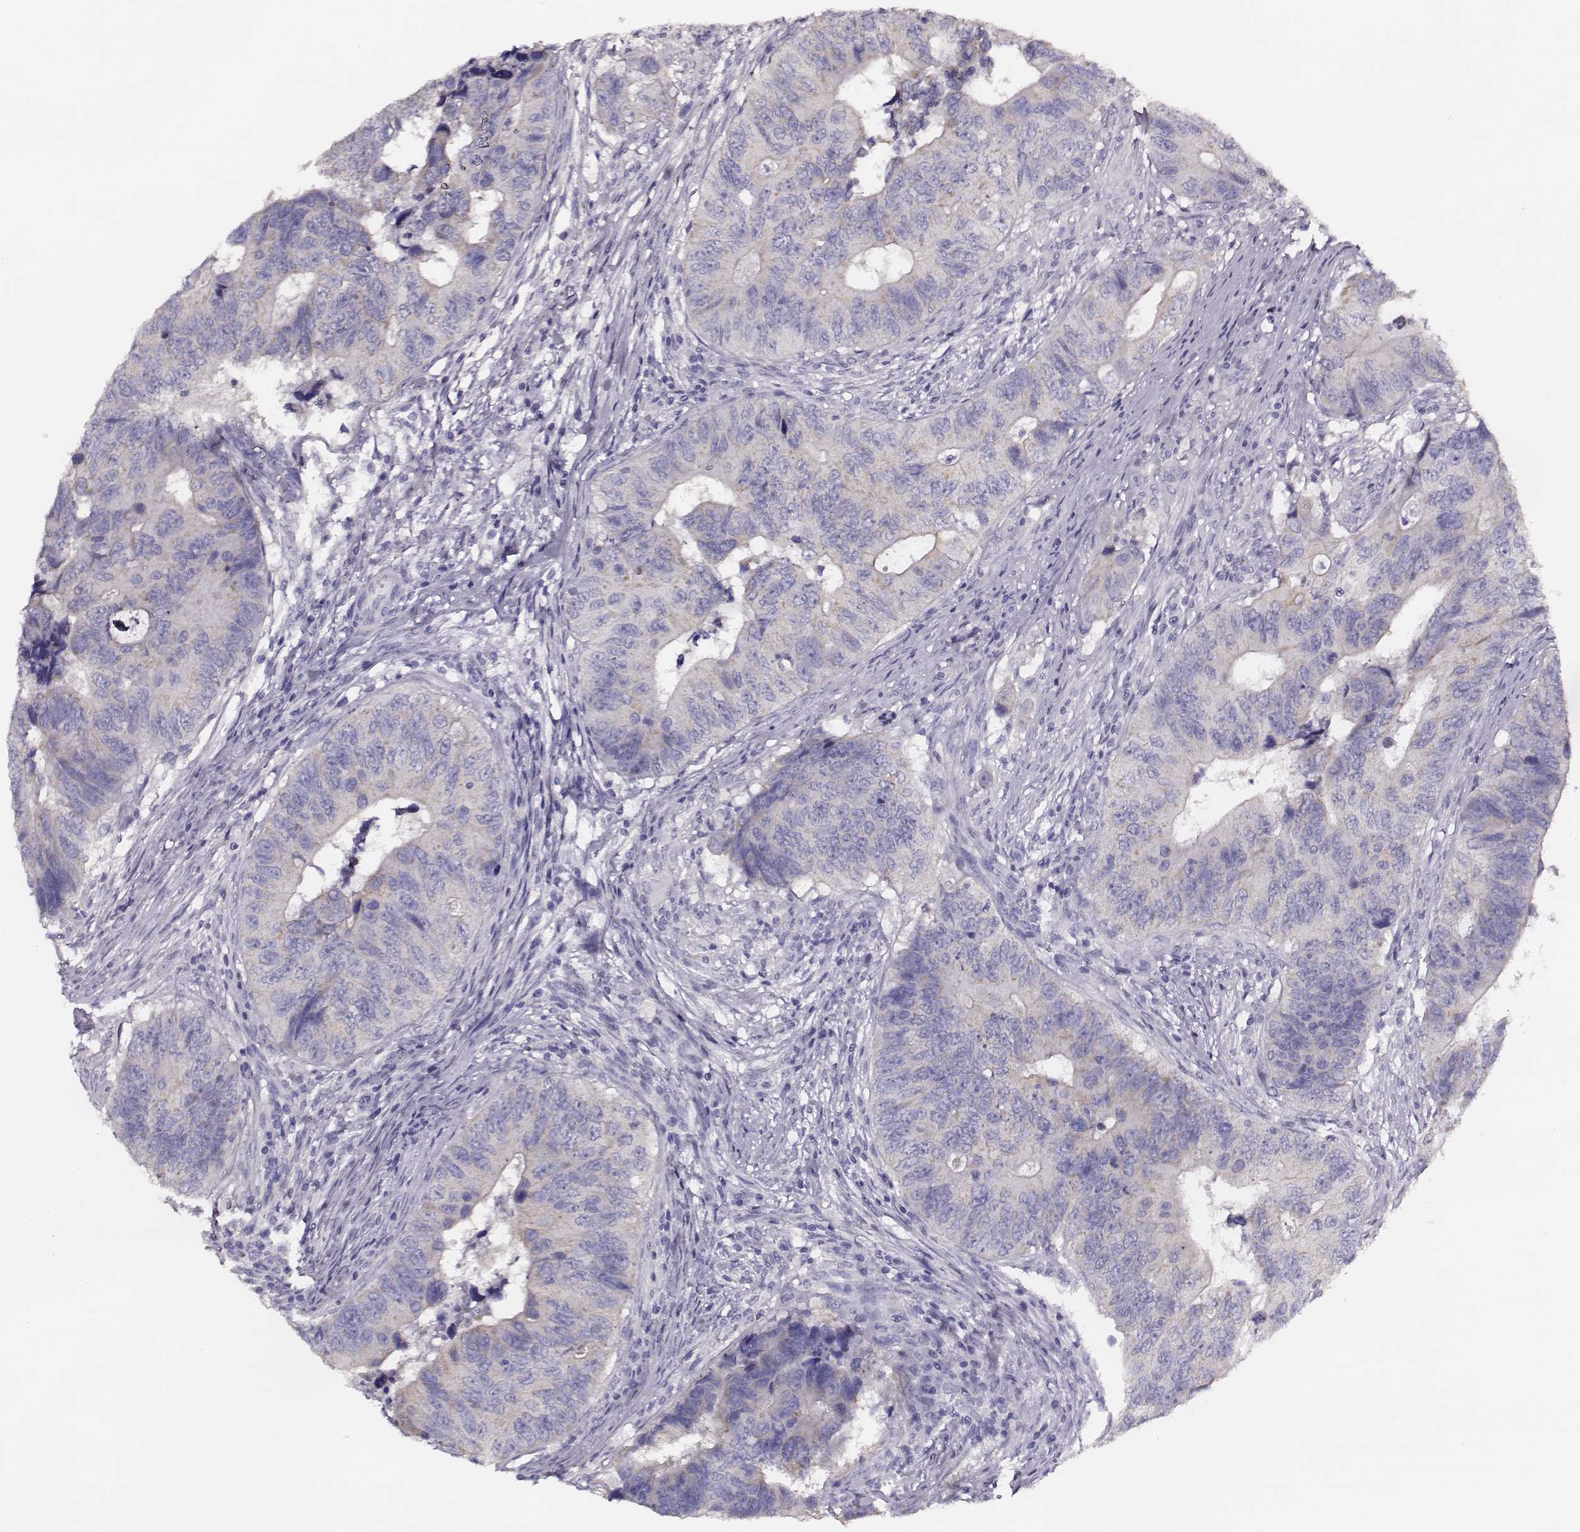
{"staining": {"intensity": "negative", "quantity": "none", "location": "none"}, "tissue": "colorectal cancer", "cell_type": "Tumor cells", "image_type": "cancer", "snomed": [{"axis": "morphology", "description": "Adenocarcinoma, NOS"}, {"axis": "topography", "description": "Colon"}], "caption": "Immunohistochemical staining of human colorectal cancer (adenocarcinoma) shows no significant positivity in tumor cells. (DAB (3,3'-diaminobenzidine) immunohistochemistry visualized using brightfield microscopy, high magnification).", "gene": "AADAT", "patient": {"sex": "female", "age": 82}}